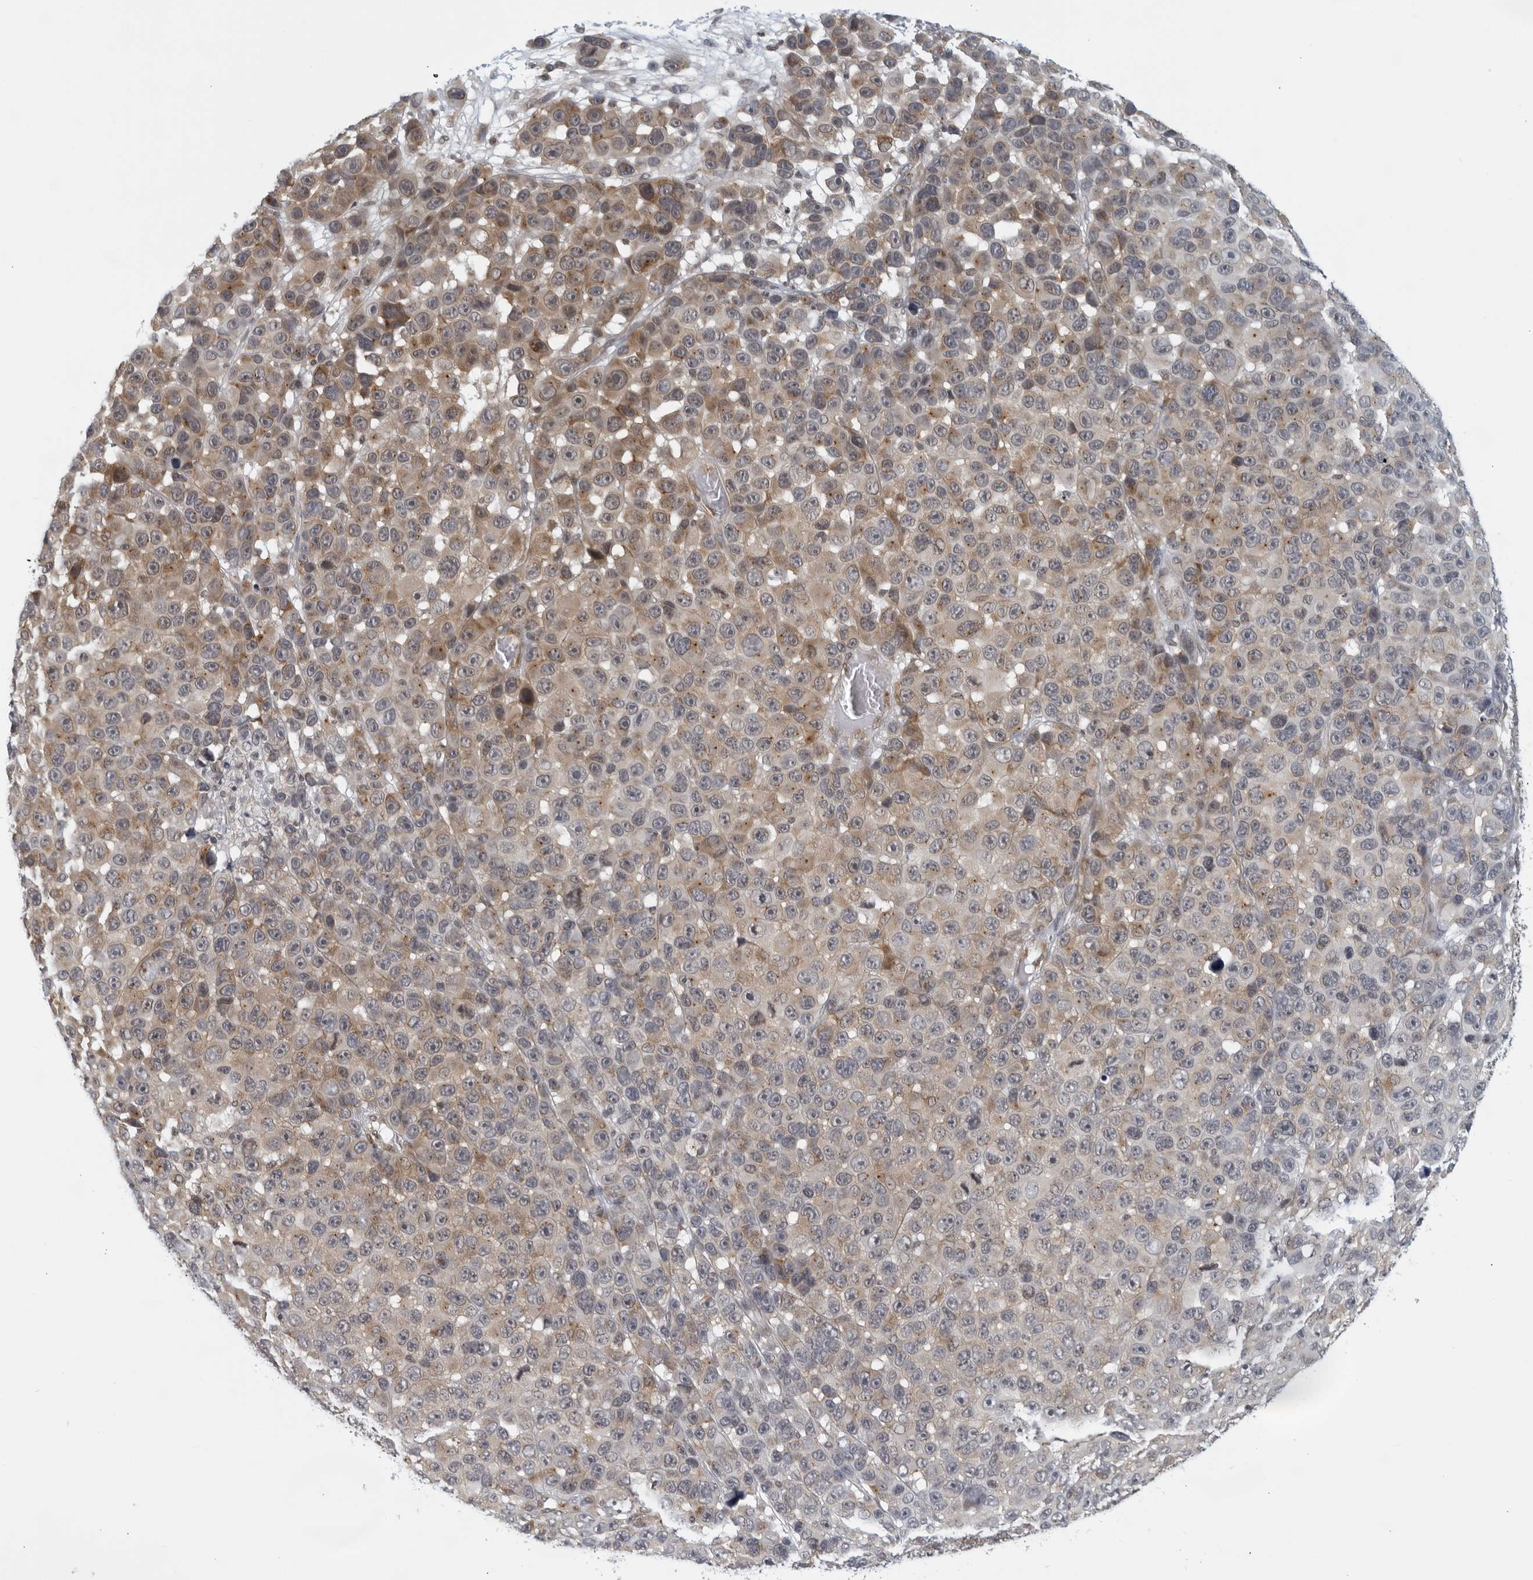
{"staining": {"intensity": "weak", "quantity": "25%-75%", "location": "cytoplasmic/membranous,nuclear"}, "tissue": "melanoma", "cell_type": "Tumor cells", "image_type": "cancer", "snomed": [{"axis": "morphology", "description": "Malignant melanoma, NOS"}, {"axis": "topography", "description": "Skin"}], "caption": "Immunohistochemistry staining of malignant melanoma, which demonstrates low levels of weak cytoplasmic/membranous and nuclear staining in approximately 25%-75% of tumor cells indicating weak cytoplasmic/membranous and nuclear protein staining. The staining was performed using DAB (brown) for protein detection and nuclei were counterstained in hematoxylin (blue).", "gene": "RC3H1", "patient": {"sex": "male", "age": 53}}